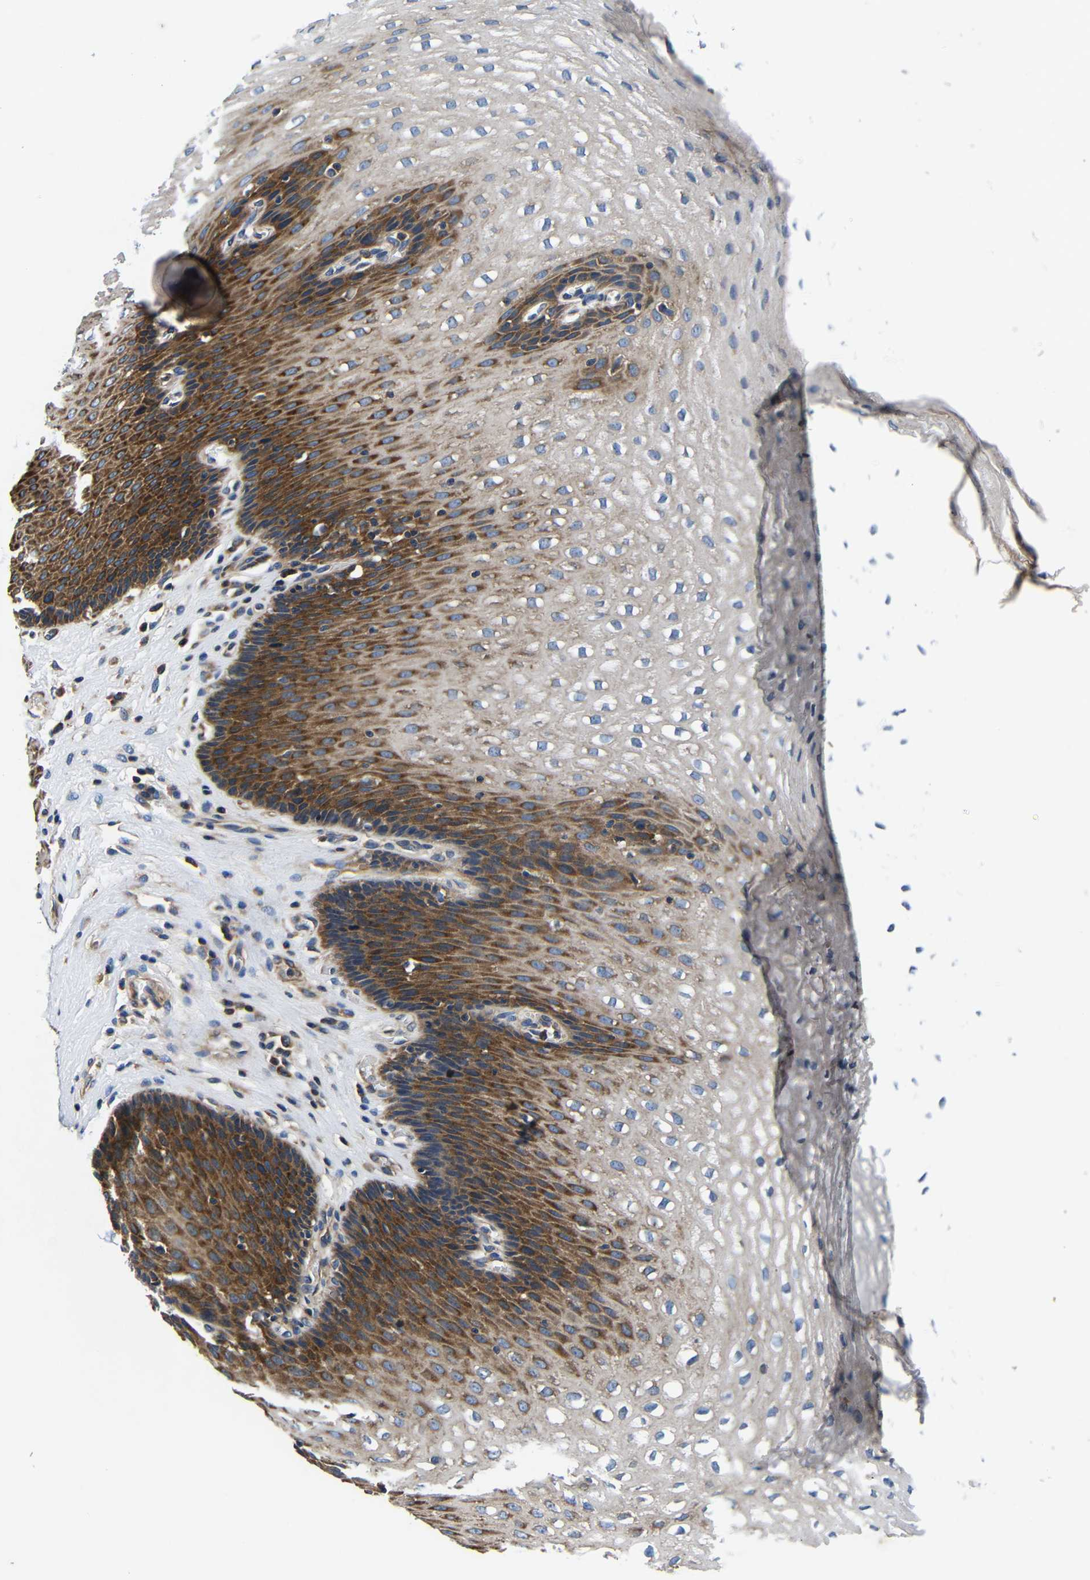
{"staining": {"intensity": "moderate", "quantity": "25%-75%", "location": "cytoplasmic/membranous"}, "tissue": "esophagus", "cell_type": "Squamous epithelial cells", "image_type": "normal", "snomed": [{"axis": "morphology", "description": "Normal tissue, NOS"}, {"axis": "topography", "description": "Esophagus"}], "caption": "A high-resolution image shows immunohistochemistry staining of benign esophagus, which reveals moderate cytoplasmic/membranous expression in approximately 25%-75% of squamous epithelial cells.", "gene": "CNR2", "patient": {"sex": "male", "age": 48}}